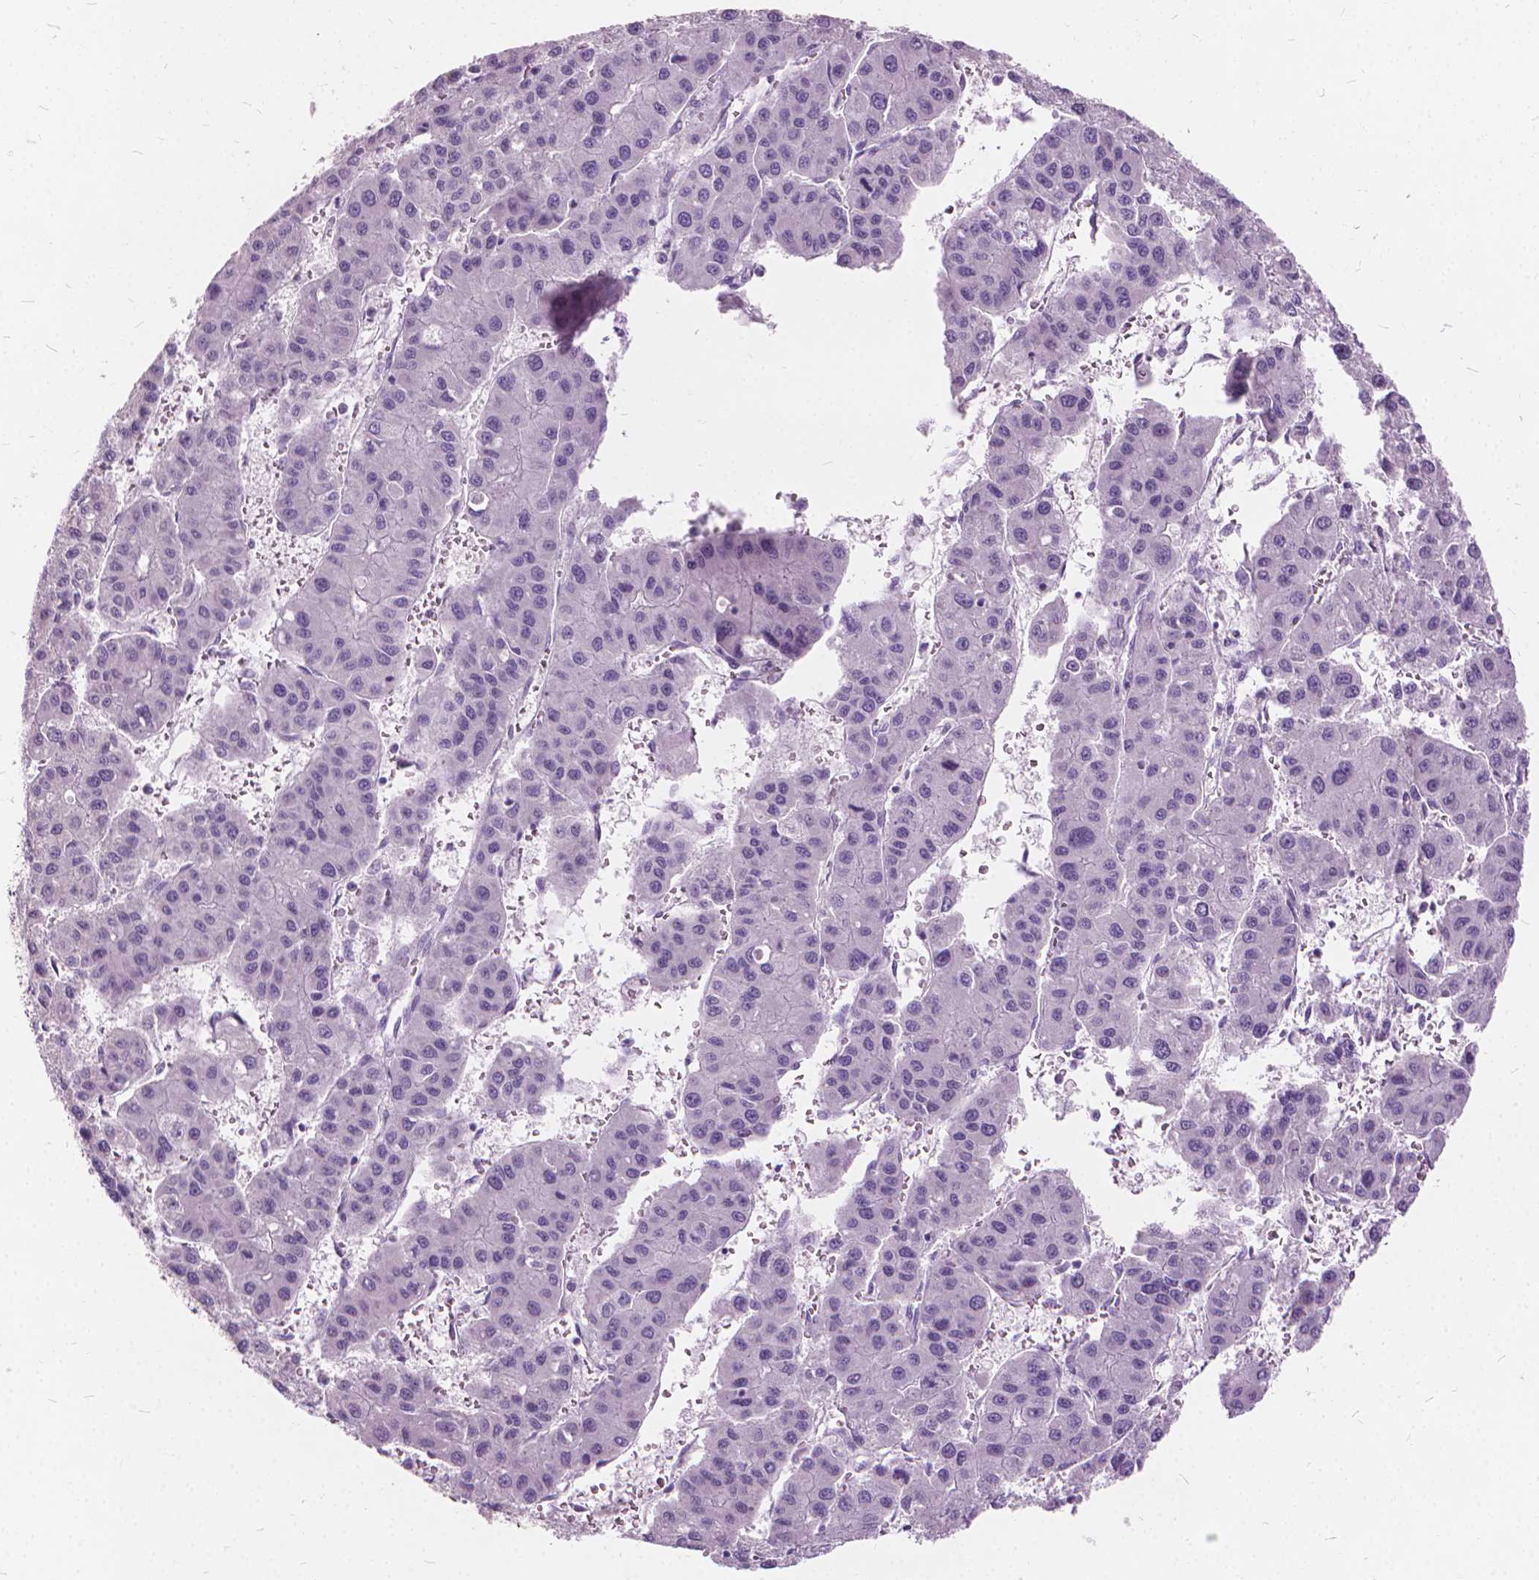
{"staining": {"intensity": "negative", "quantity": "none", "location": "none"}, "tissue": "liver cancer", "cell_type": "Tumor cells", "image_type": "cancer", "snomed": [{"axis": "morphology", "description": "Carcinoma, Hepatocellular, NOS"}, {"axis": "topography", "description": "Liver"}], "caption": "High magnification brightfield microscopy of liver cancer stained with DAB (3,3'-diaminobenzidine) (brown) and counterstained with hematoxylin (blue): tumor cells show no significant staining. The staining was performed using DAB to visualize the protein expression in brown, while the nuclei were stained in blue with hematoxylin (Magnification: 20x).", "gene": "DNM1", "patient": {"sex": "male", "age": 73}}